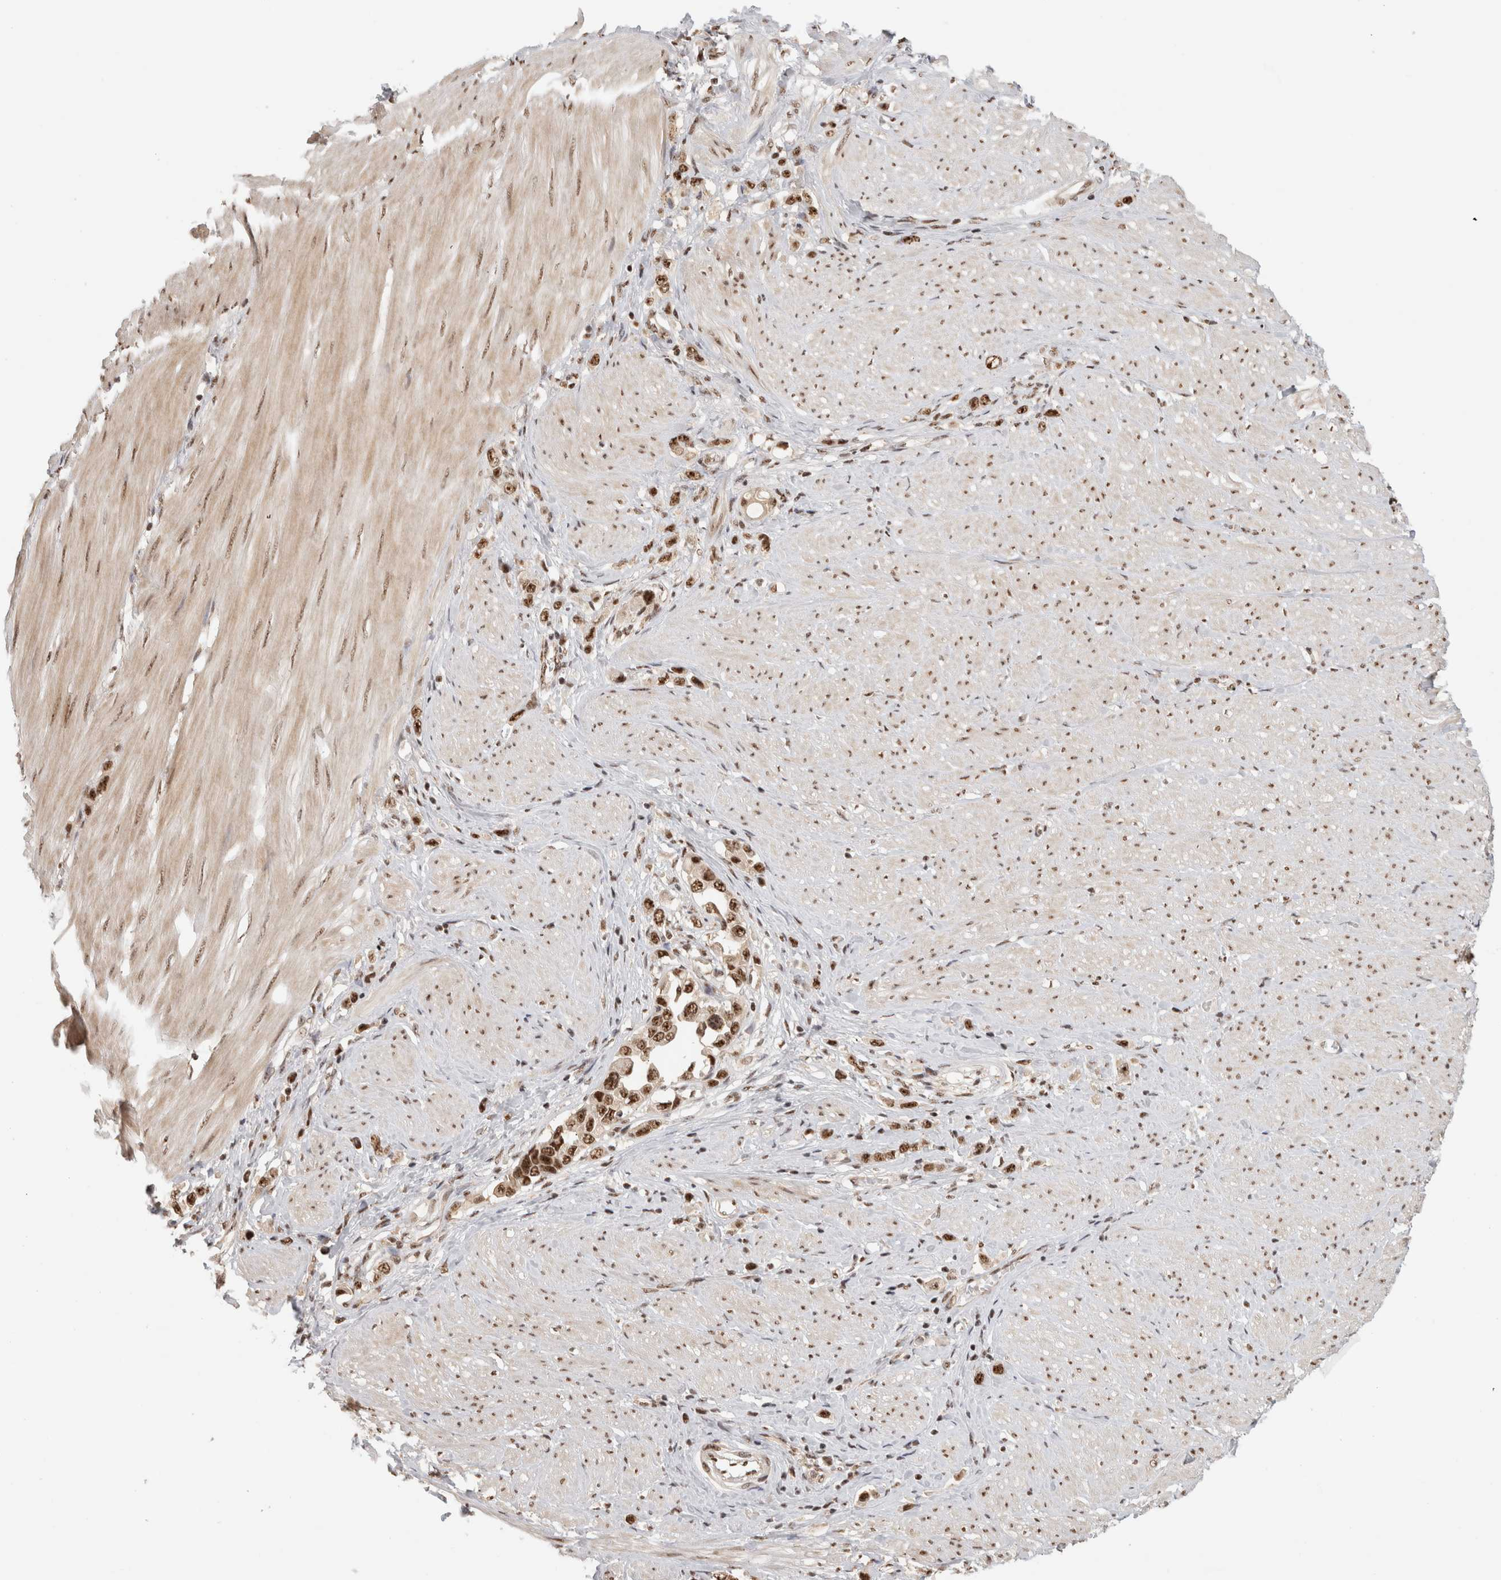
{"staining": {"intensity": "moderate", "quantity": ">75%", "location": "nuclear"}, "tissue": "stomach cancer", "cell_type": "Tumor cells", "image_type": "cancer", "snomed": [{"axis": "morphology", "description": "Adenocarcinoma, NOS"}, {"axis": "topography", "description": "Stomach"}], "caption": "Adenocarcinoma (stomach) was stained to show a protein in brown. There is medium levels of moderate nuclear expression in about >75% of tumor cells. The staining was performed using DAB (3,3'-diaminobenzidine), with brown indicating positive protein expression. Nuclei are stained blue with hematoxylin.", "gene": "EBNA1BP2", "patient": {"sex": "female", "age": 65}}